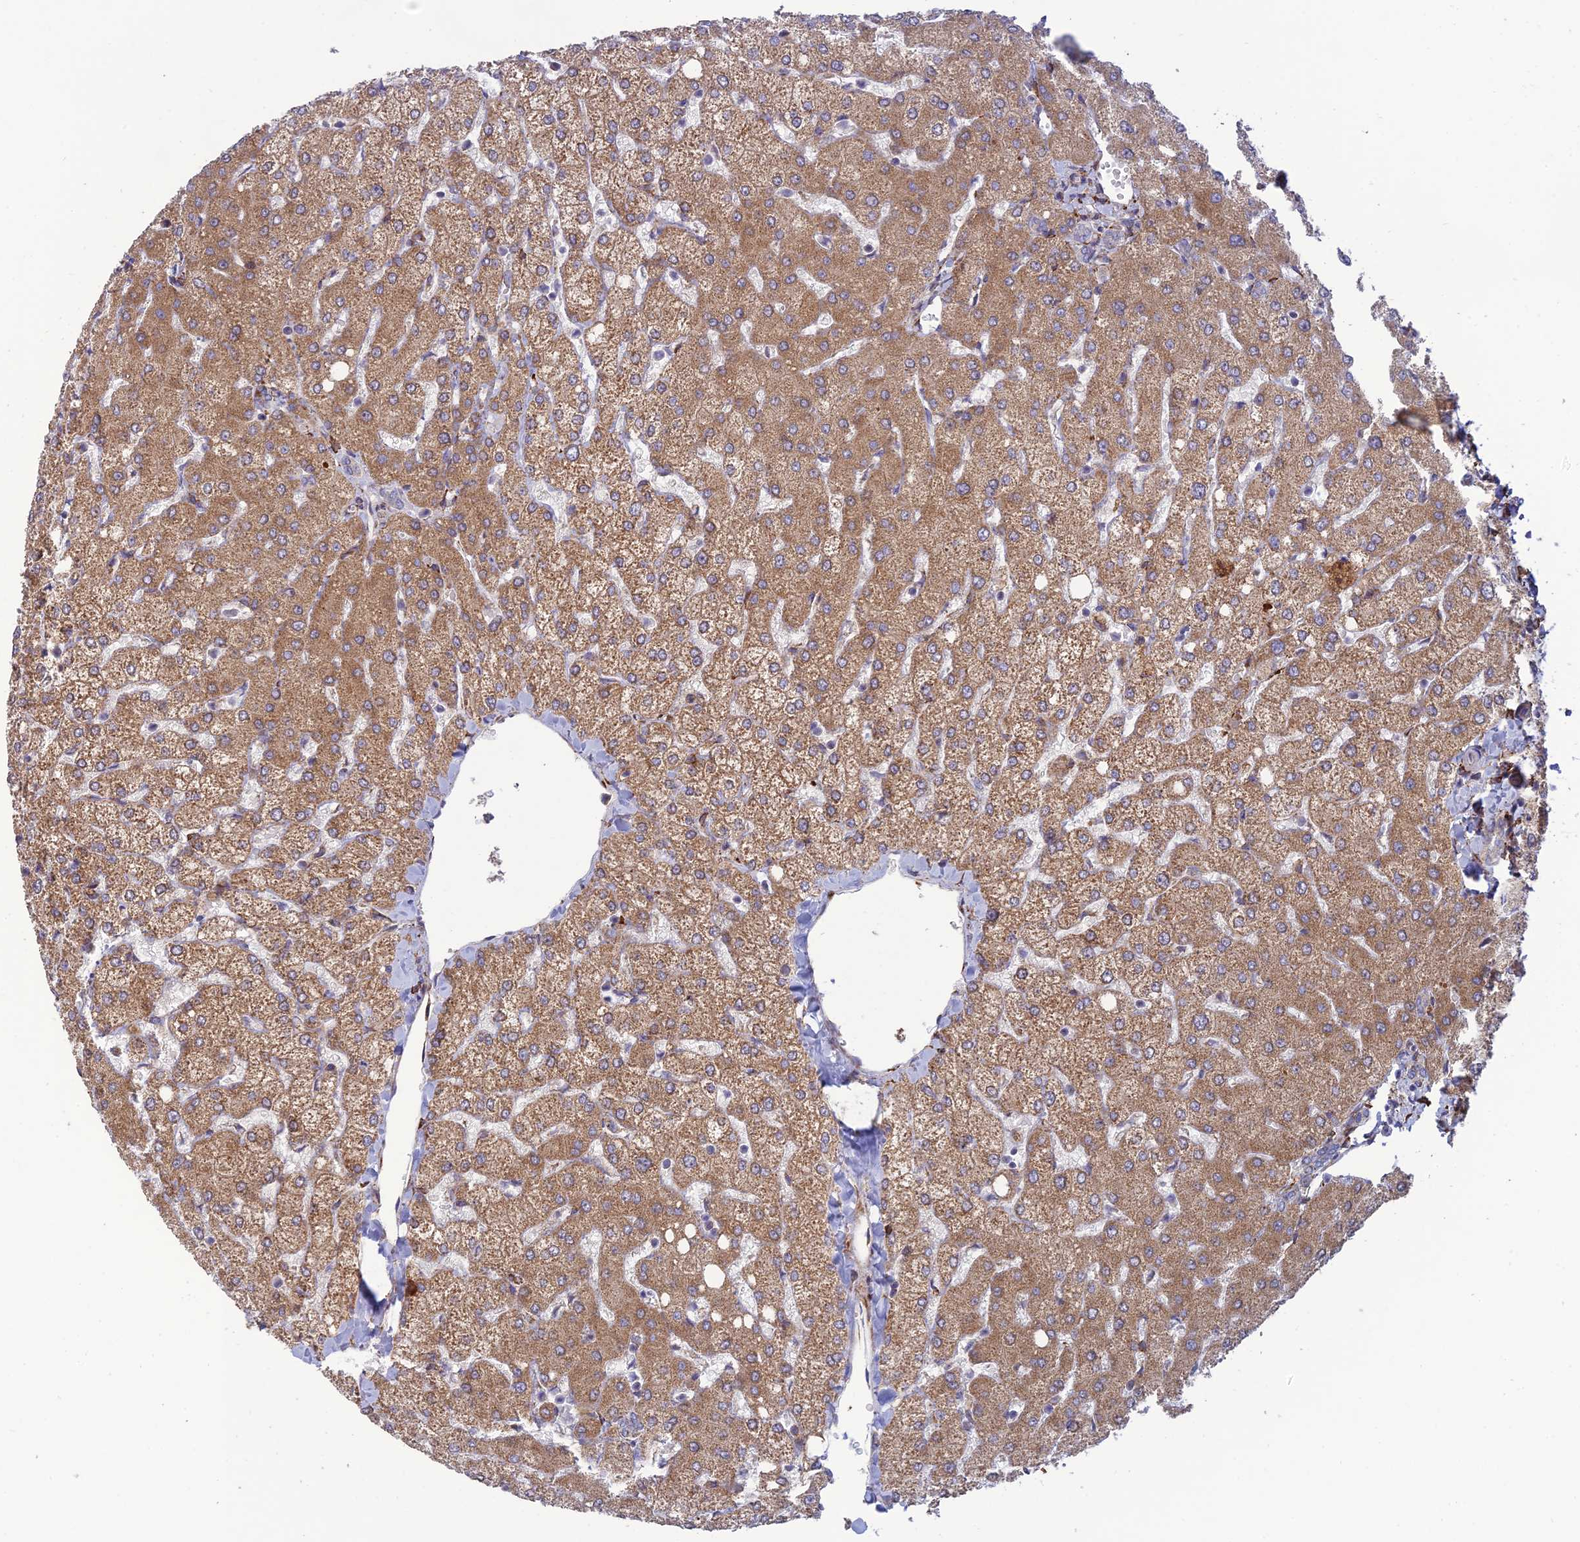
{"staining": {"intensity": "negative", "quantity": "none", "location": "none"}, "tissue": "liver", "cell_type": "Cholangiocytes", "image_type": "normal", "snomed": [{"axis": "morphology", "description": "Normal tissue, NOS"}, {"axis": "topography", "description": "Liver"}], "caption": "A high-resolution histopathology image shows immunohistochemistry staining of unremarkable liver, which shows no significant positivity in cholangiocytes.", "gene": "RCN3", "patient": {"sex": "female", "age": 54}}